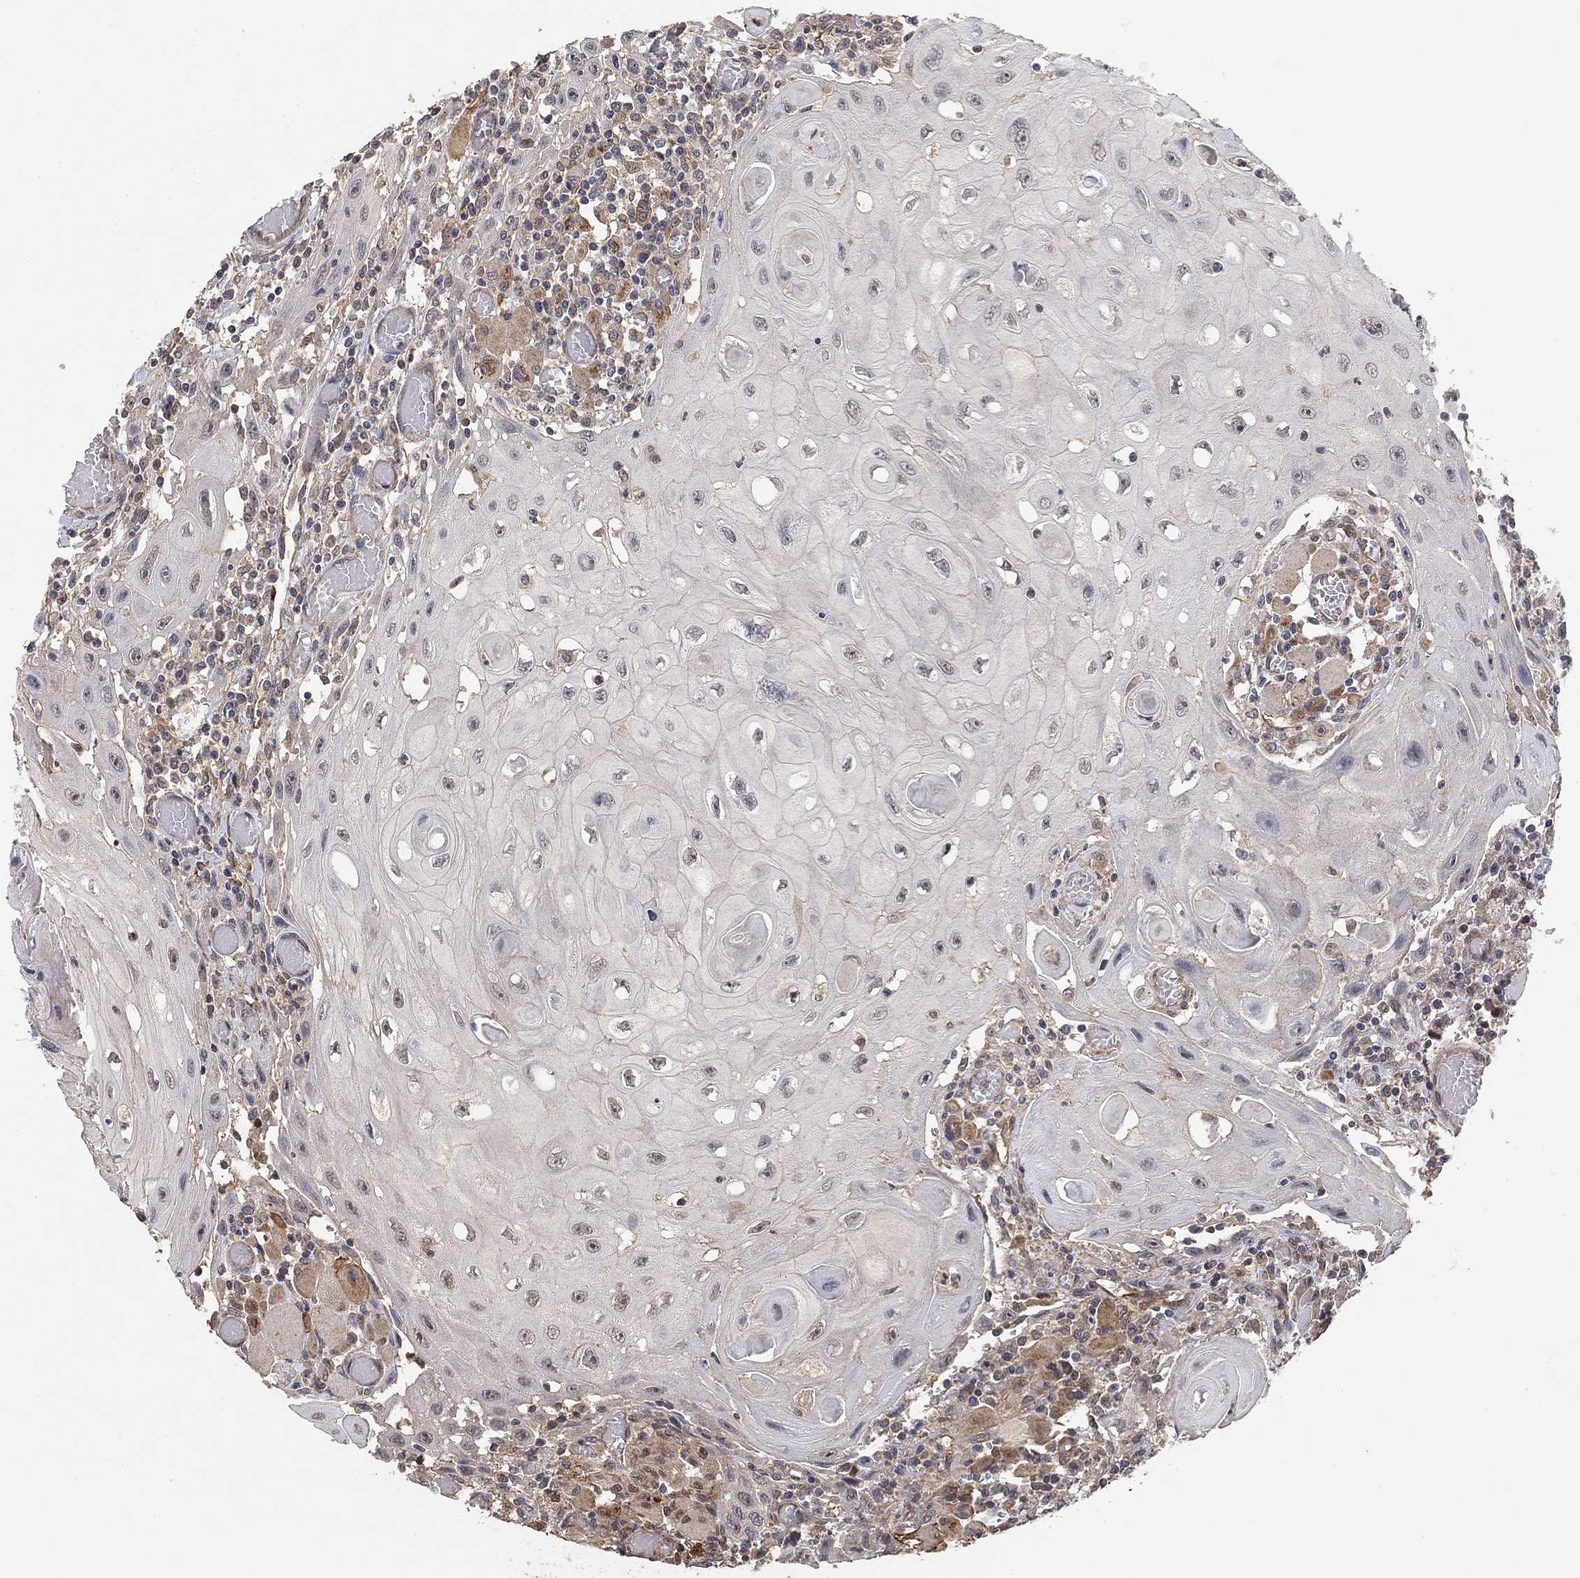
{"staining": {"intensity": "negative", "quantity": "none", "location": "none"}, "tissue": "head and neck cancer", "cell_type": "Tumor cells", "image_type": "cancer", "snomed": [{"axis": "morphology", "description": "Normal tissue, NOS"}, {"axis": "morphology", "description": "Squamous cell carcinoma, NOS"}, {"axis": "topography", "description": "Oral tissue"}, {"axis": "topography", "description": "Head-Neck"}], "caption": "Tumor cells show no significant positivity in squamous cell carcinoma (head and neck).", "gene": "MCUR1", "patient": {"sex": "male", "age": 71}}